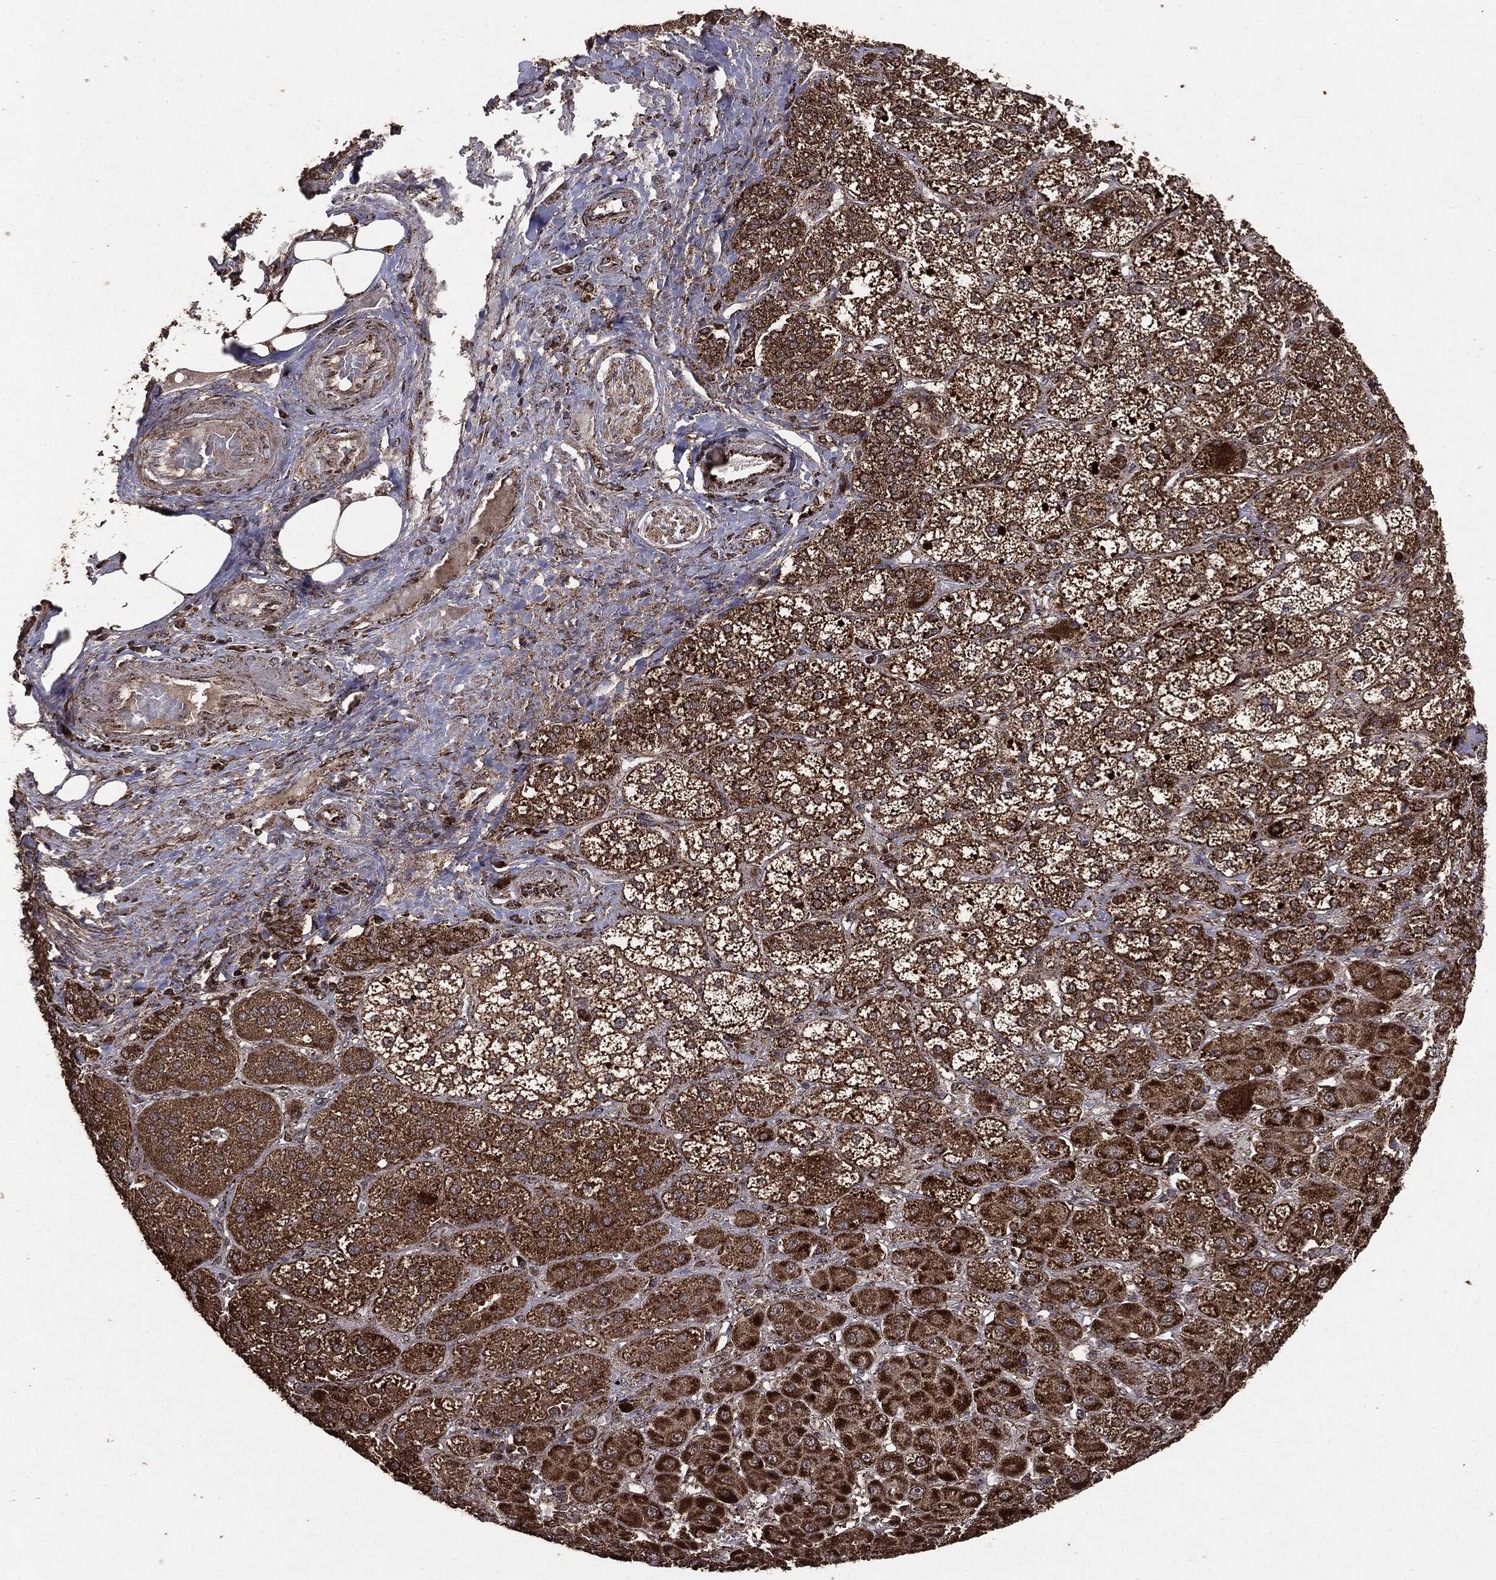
{"staining": {"intensity": "strong", "quantity": ">75%", "location": "cytoplasmic/membranous"}, "tissue": "adrenal gland", "cell_type": "Glandular cells", "image_type": "normal", "snomed": [{"axis": "morphology", "description": "Normal tissue, NOS"}, {"axis": "topography", "description": "Adrenal gland"}], "caption": "IHC (DAB) staining of normal human adrenal gland reveals strong cytoplasmic/membranous protein staining in about >75% of glandular cells.", "gene": "MTOR", "patient": {"sex": "male", "age": 70}}